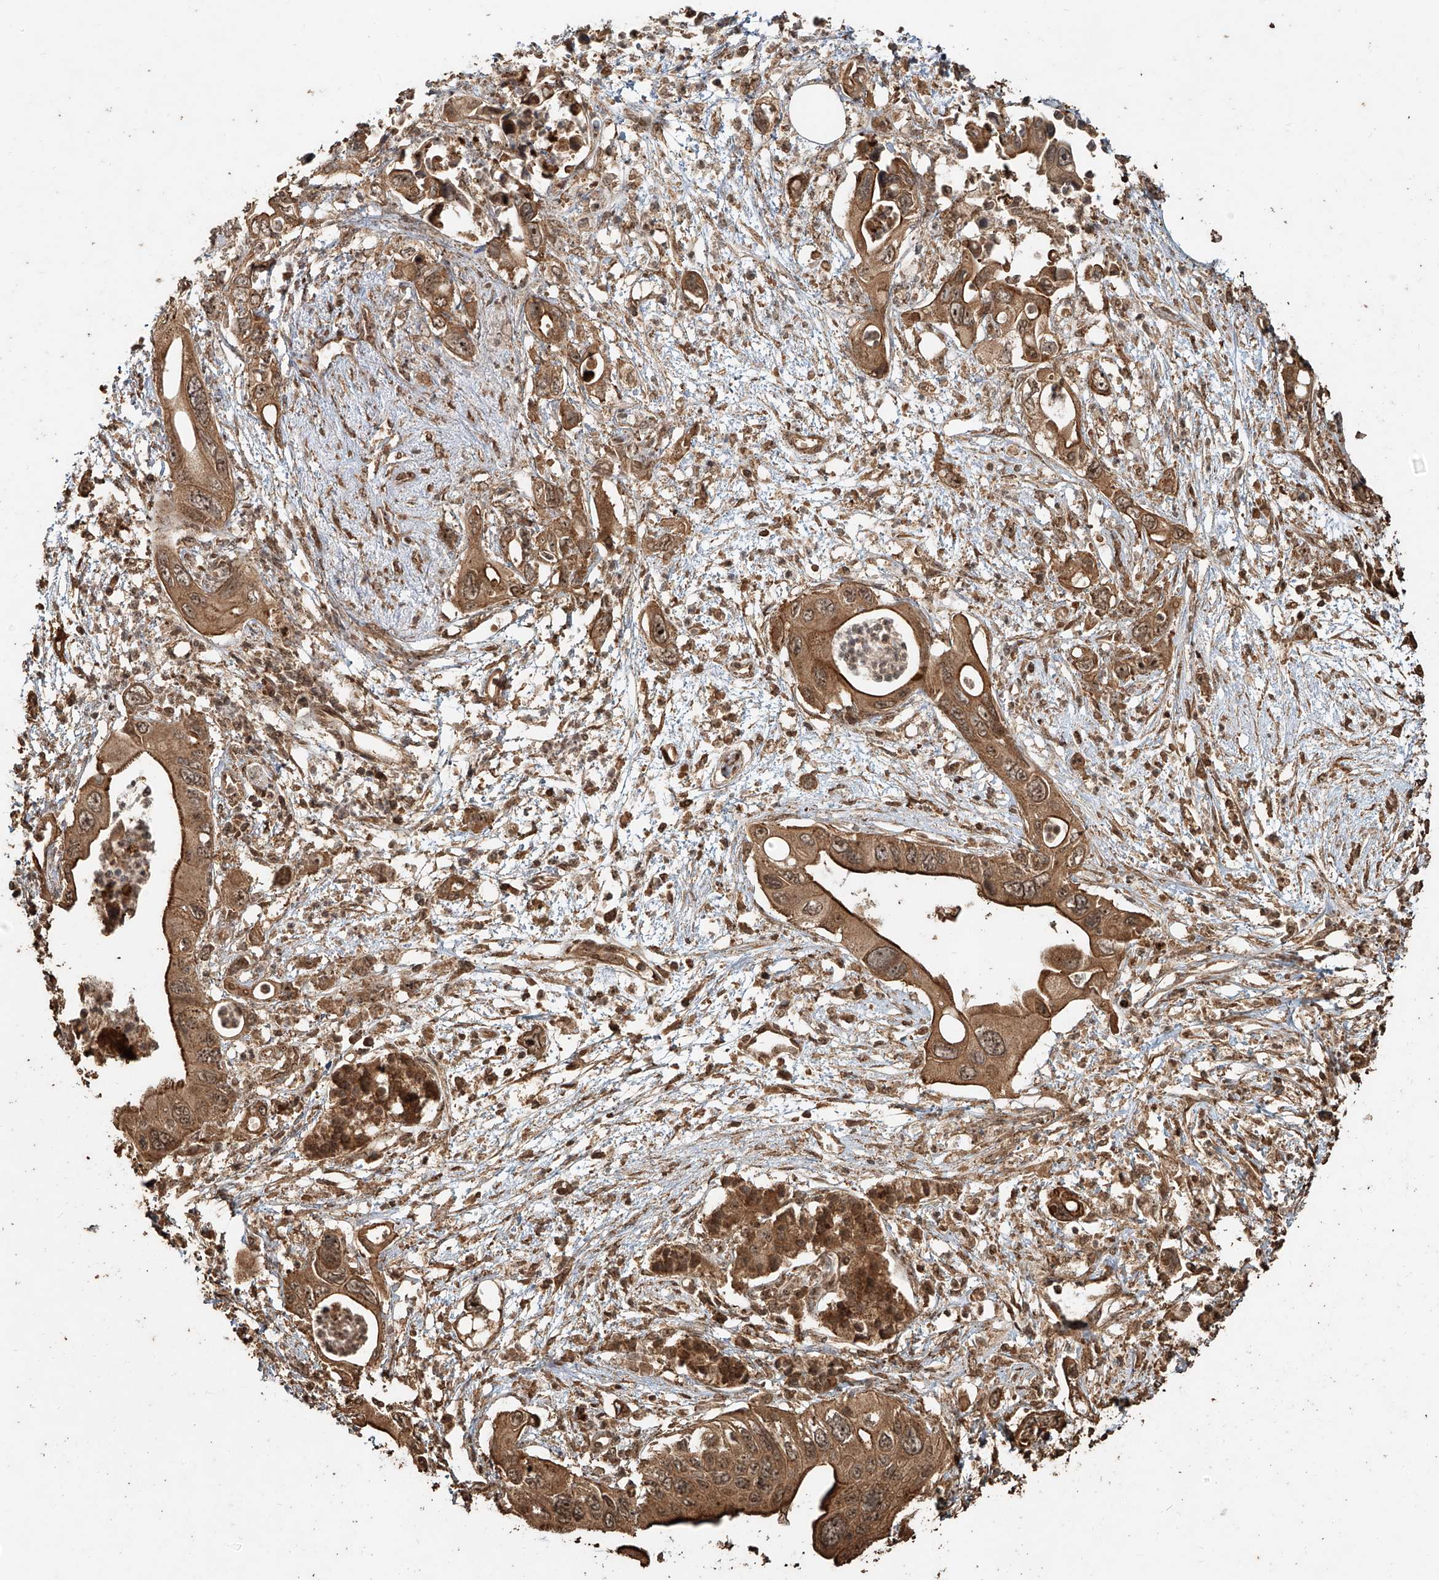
{"staining": {"intensity": "moderate", "quantity": ">75%", "location": "cytoplasmic/membranous,nuclear"}, "tissue": "pancreatic cancer", "cell_type": "Tumor cells", "image_type": "cancer", "snomed": [{"axis": "morphology", "description": "Adenocarcinoma, NOS"}, {"axis": "topography", "description": "Pancreas"}], "caption": "Immunohistochemistry (IHC) (DAB (3,3'-diaminobenzidine)) staining of human pancreatic adenocarcinoma displays moderate cytoplasmic/membranous and nuclear protein staining in approximately >75% of tumor cells.", "gene": "ZNF660", "patient": {"sex": "male", "age": 66}}